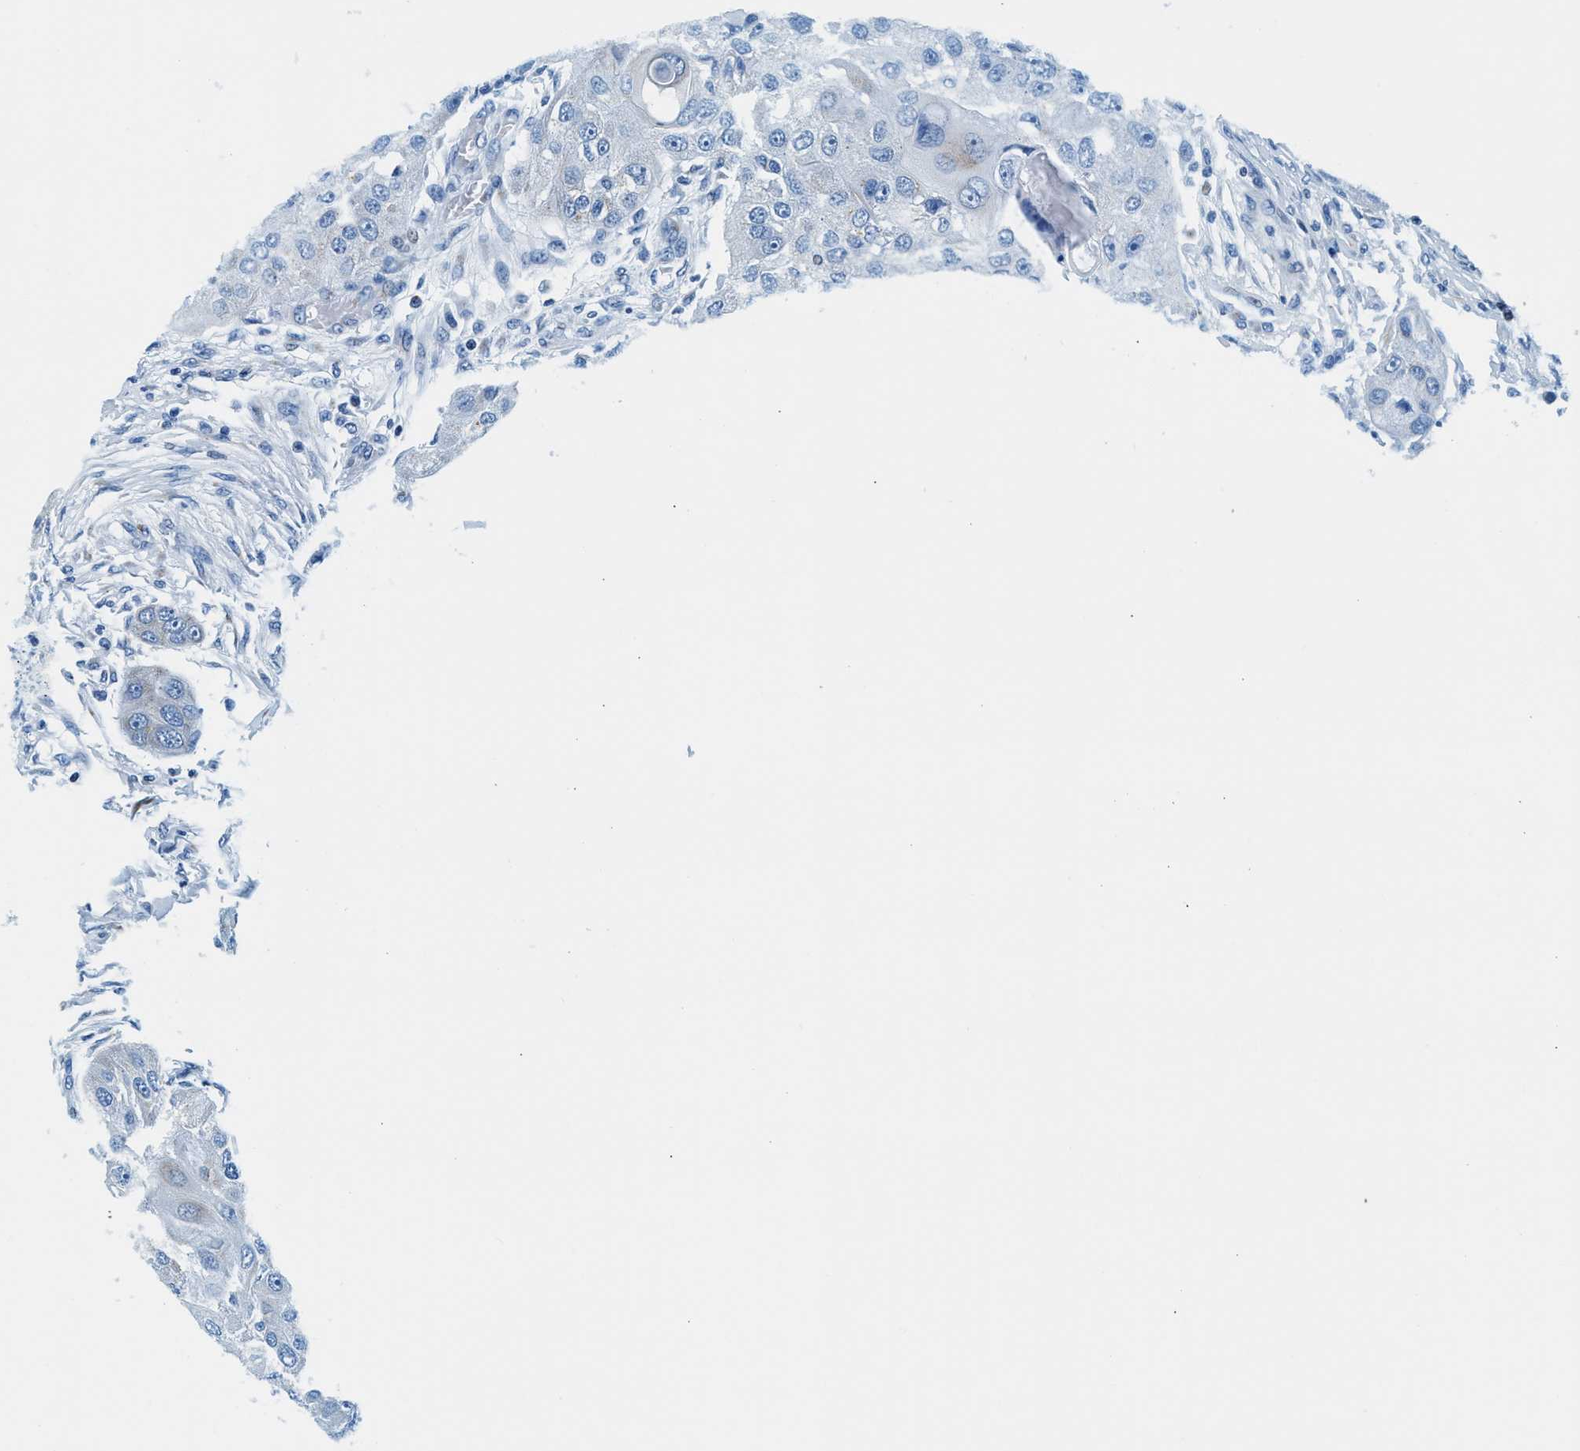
{"staining": {"intensity": "negative", "quantity": "none", "location": "none"}, "tissue": "head and neck cancer", "cell_type": "Tumor cells", "image_type": "cancer", "snomed": [{"axis": "morphology", "description": "Normal tissue, NOS"}, {"axis": "morphology", "description": "Squamous cell carcinoma, NOS"}, {"axis": "topography", "description": "Skeletal muscle"}, {"axis": "topography", "description": "Head-Neck"}], "caption": "This is a micrograph of IHC staining of head and neck squamous cell carcinoma, which shows no positivity in tumor cells.", "gene": "VPS53", "patient": {"sex": "male", "age": 51}}